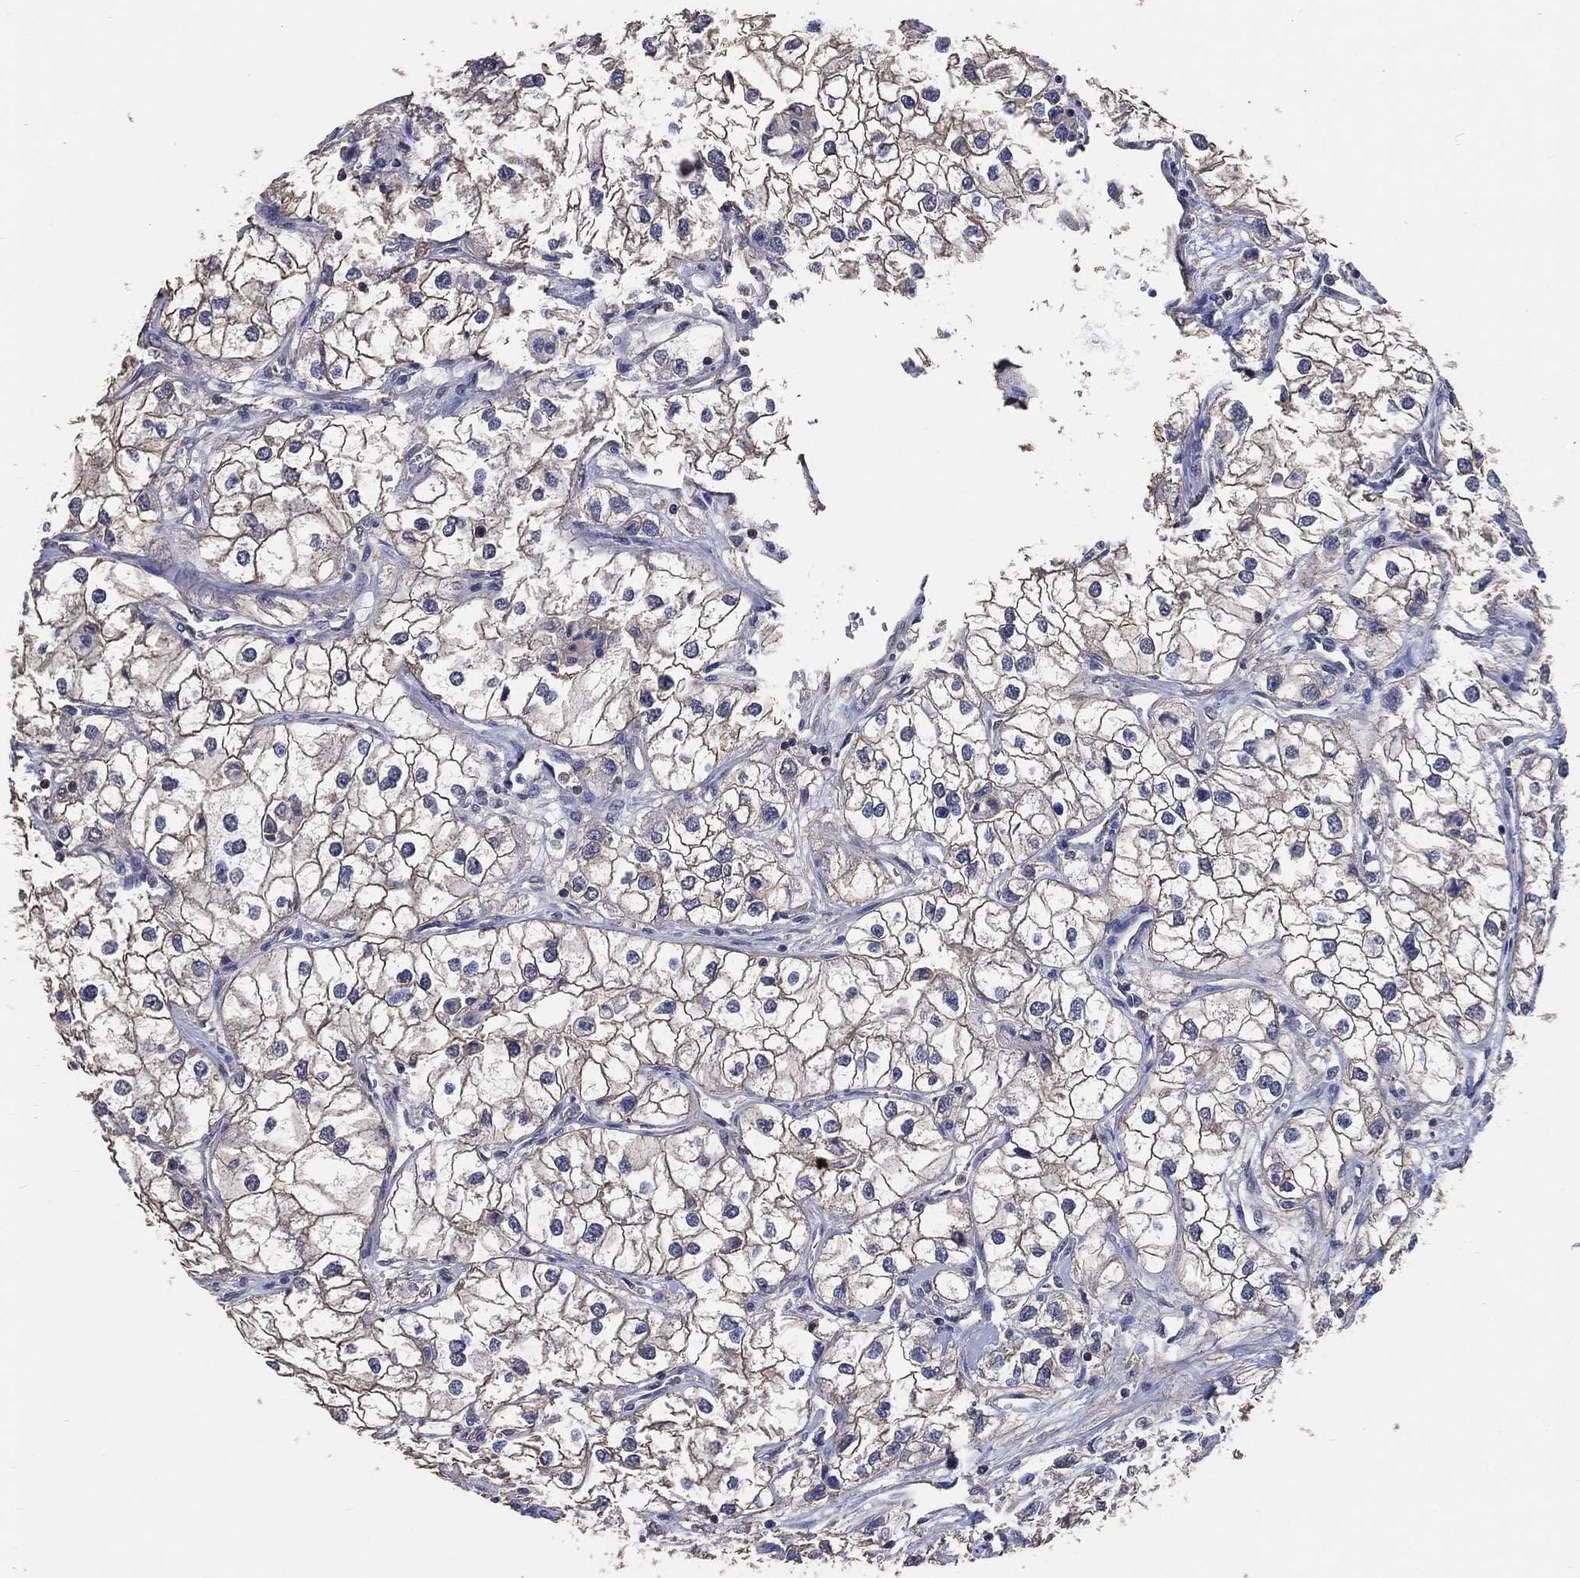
{"staining": {"intensity": "weak", "quantity": "<25%", "location": "cytoplasmic/membranous"}, "tissue": "renal cancer", "cell_type": "Tumor cells", "image_type": "cancer", "snomed": [{"axis": "morphology", "description": "Adenocarcinoma, NOS"}, {"axis": "topography", "description": "Kidney"}], "caption": "Renal adenocarcinoma stained for a protein using immunohistochemistry (IHC) shows no expression tumor cells.", "gene": "KLK5", "patient": {"sex": "male", "age": 59}}